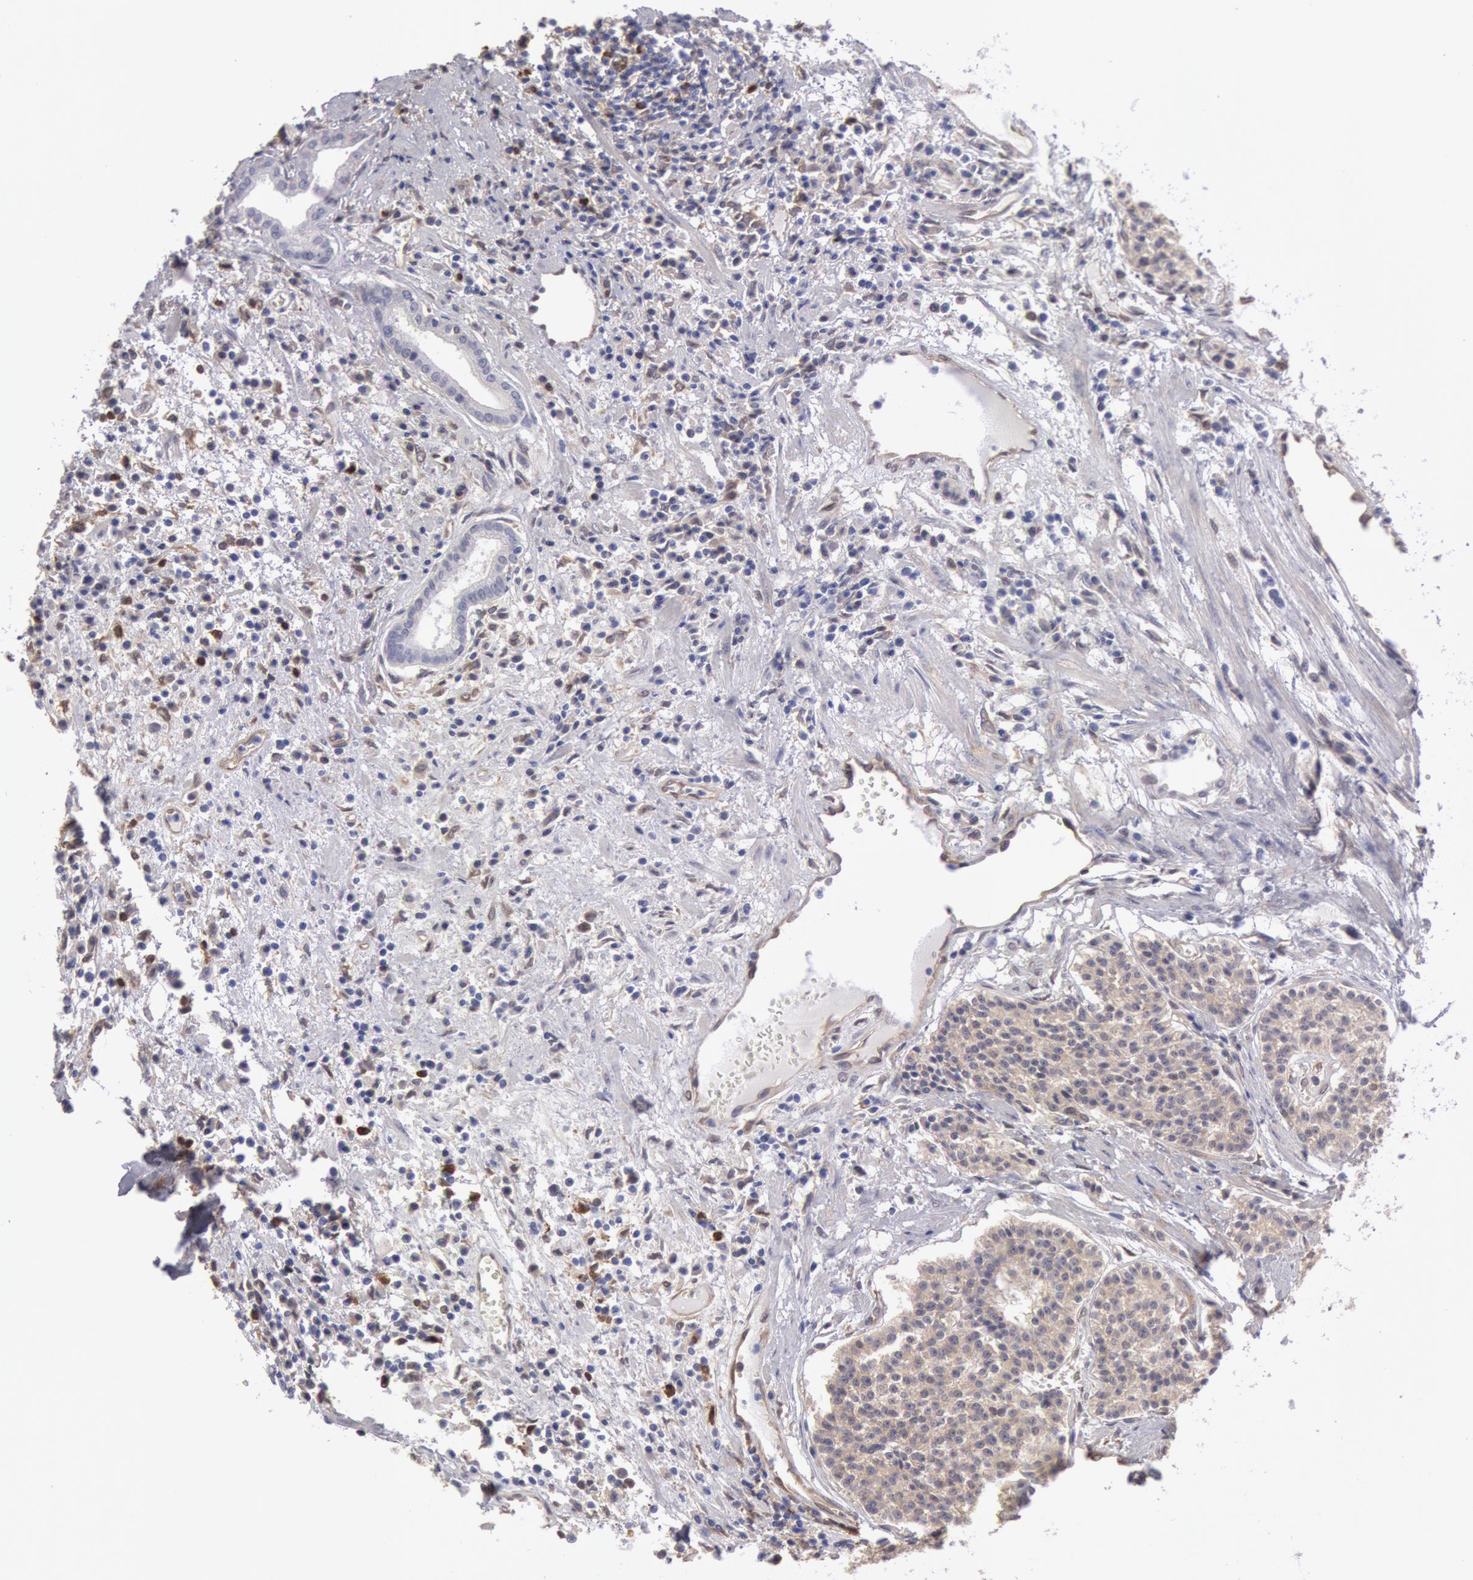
{"staining": {"intensity": "weak", "quantity": "25%-75%", "location": "cytoplasmic/membranous"}, "tissue": "carcinoid", "cell_type": "Tumor cells", "image_type": "cancer", "snomed": [{"axis": "morphology", "description": "Carcinoid, malignant, NOS"}, {"axis": "topography", "description": "Stomach"}], "caption": "Immunohistochemical staining of carcinoid (malignant) exhibits weak cytoplasmic/membranous protein staining in about 25%-75% of tumor cells. Immunohistochemistry stains the protein of interest in brown and the nuclei are stained blue.", "gene": "CCDC50", "patient": {"sex": "female", "age": 76}}